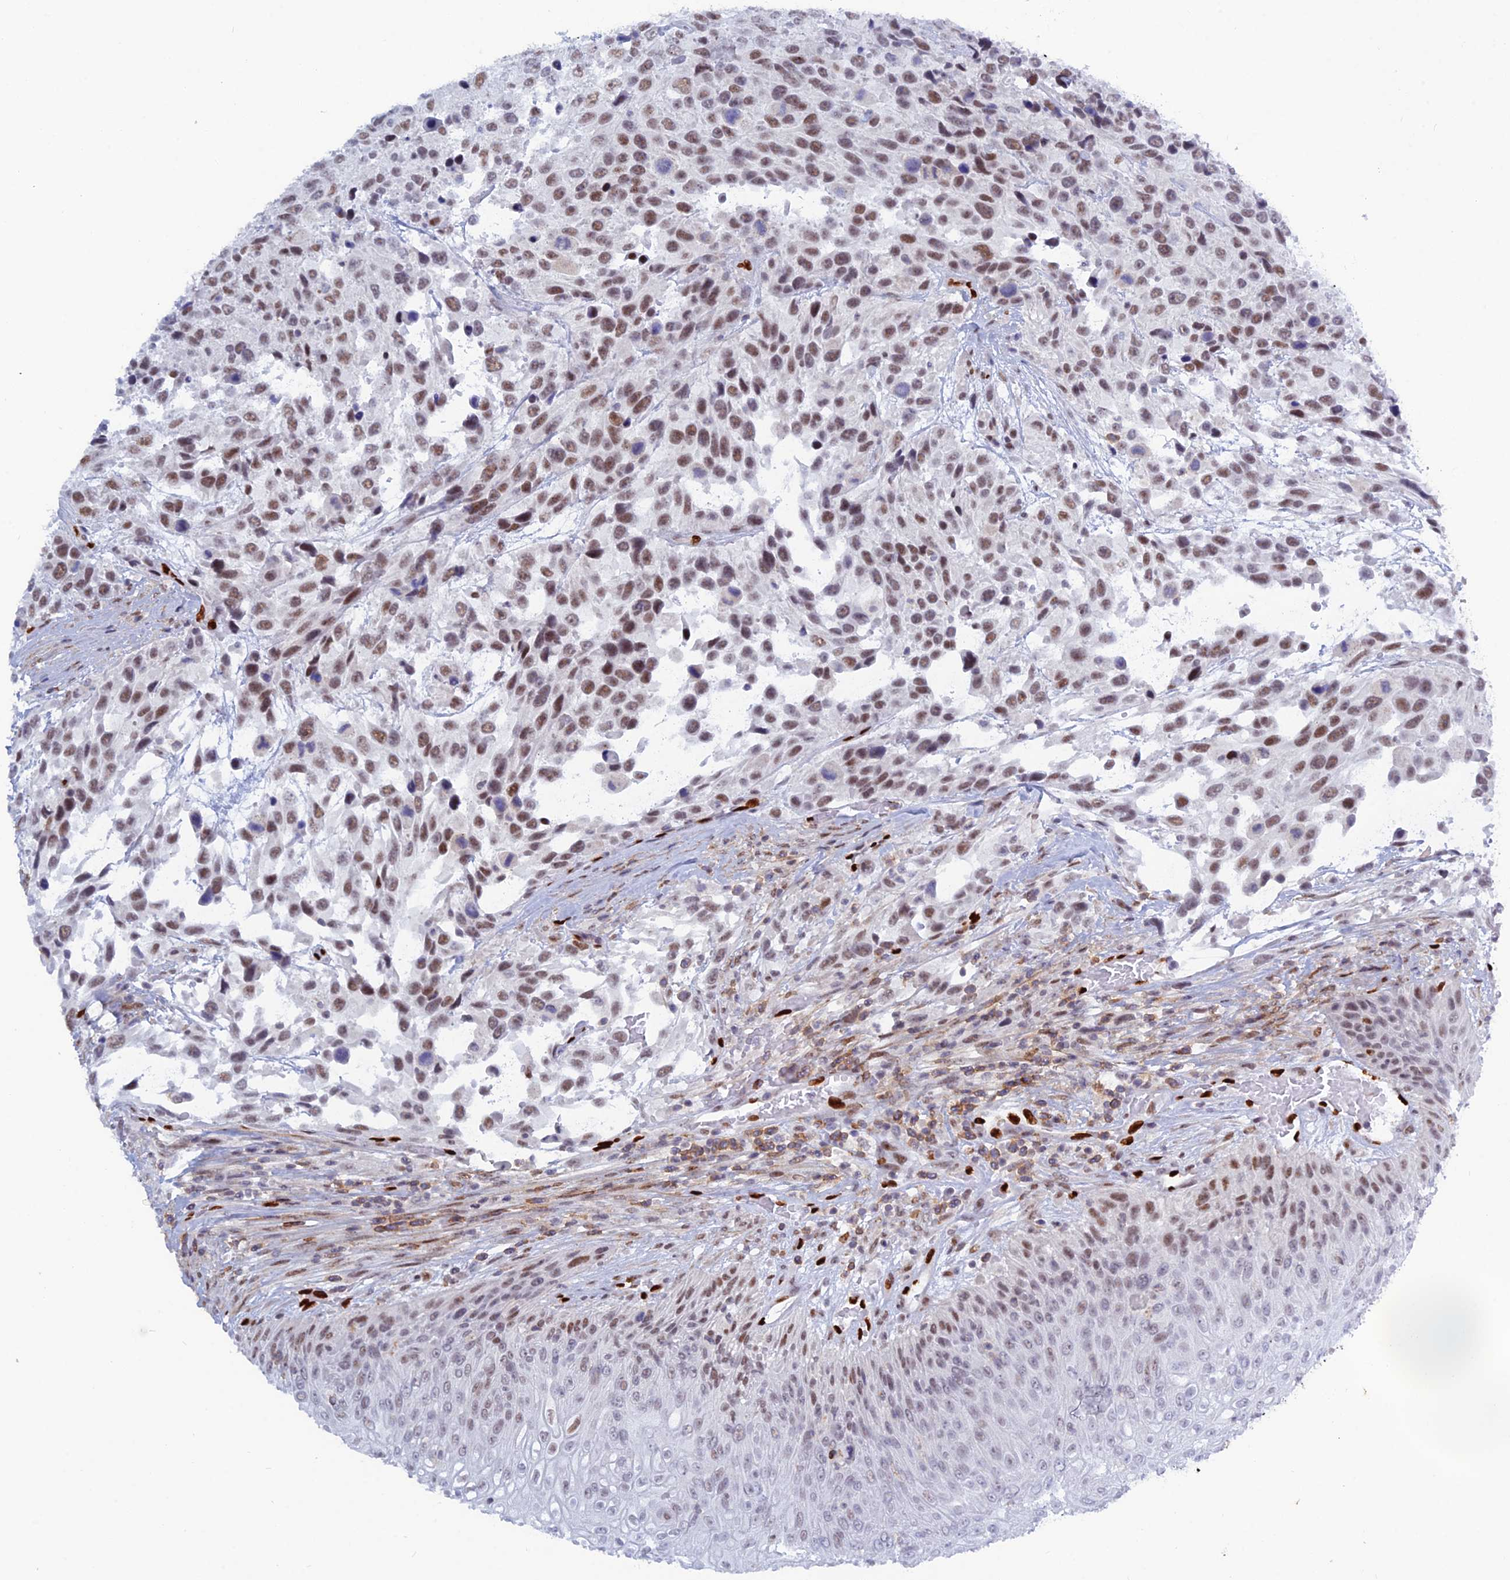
{"staining": {"intensity": "moderate", "quantity": ">75%", "location": "nuclear"}, "tissue": "urothelial cancer", "cell_type": "Tumor cells", "image_type": "cancer", "snomed": [{"axis": "morphology", "description": "Urothelial carcinoma, High grade"}, {"axis": "topography", "description": "Urinary bladder"}], "caption": "The immunohistochemical stain labels moderate nuclear staining in tumor cells of urothelial carcinoma (high-grade) tissue.", "gene": "NOL4L", "patient": {"sex": "female", "age": 70}}